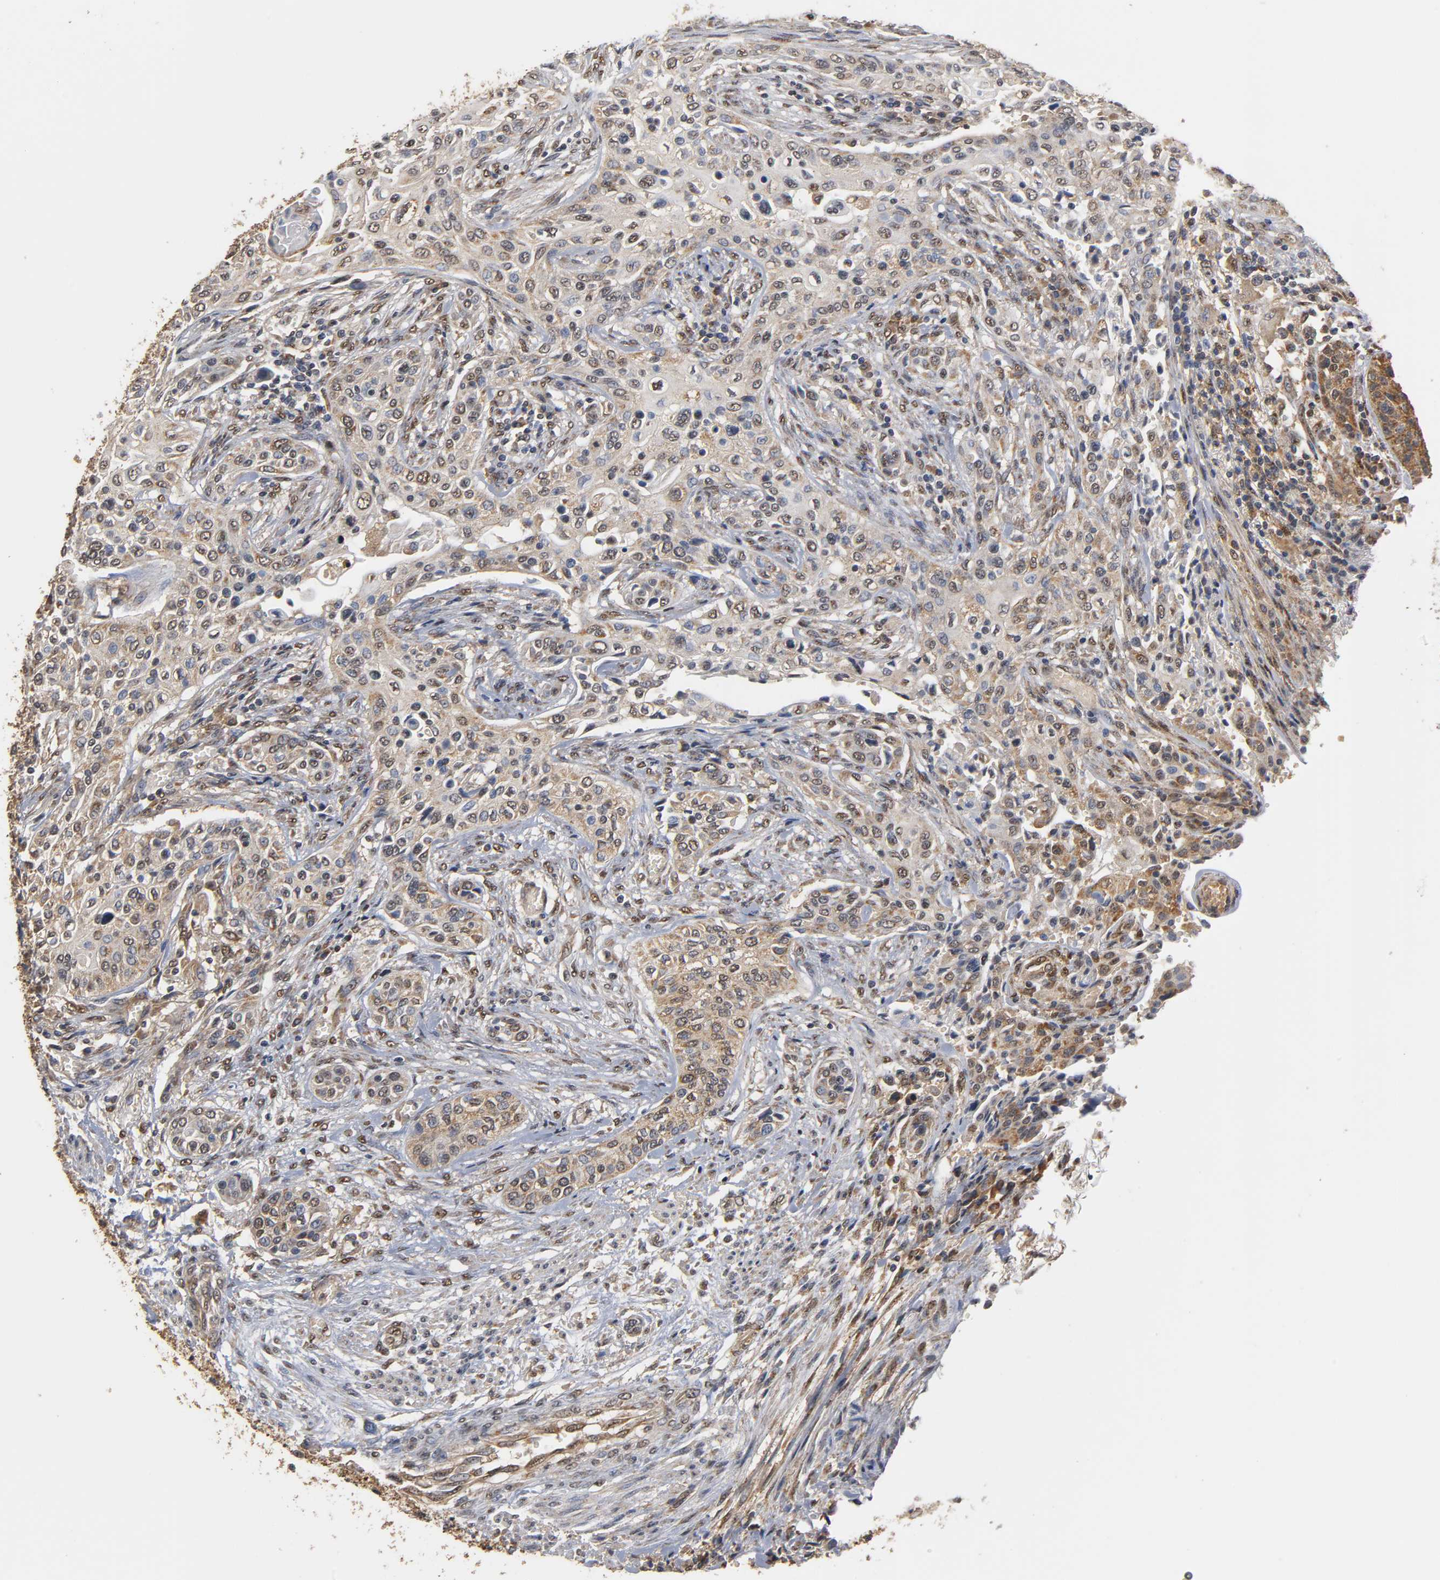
{"staining": {"intensity": "moderate", "quantity": "25%-75%", "location": "cytoplasmic/membranous"}, "tissue": "urothelial cancer", "cell_type": "Tumor cells", "image_type": "cancer", "snomed": [{"axis": "morphology", "description": "Urothelial carcinoma, High grade"}, {"axis": "topography", "description": "Urinary bladder"}], "caption": "Immunohistochemical staining of urothelial cancer demonstrates moderate cytoplasmic/membranous protein expression in approximately 25%-75% of tumor cells.", "gene": "PKN1", "patient": {"sex": "male", "age": 74}}